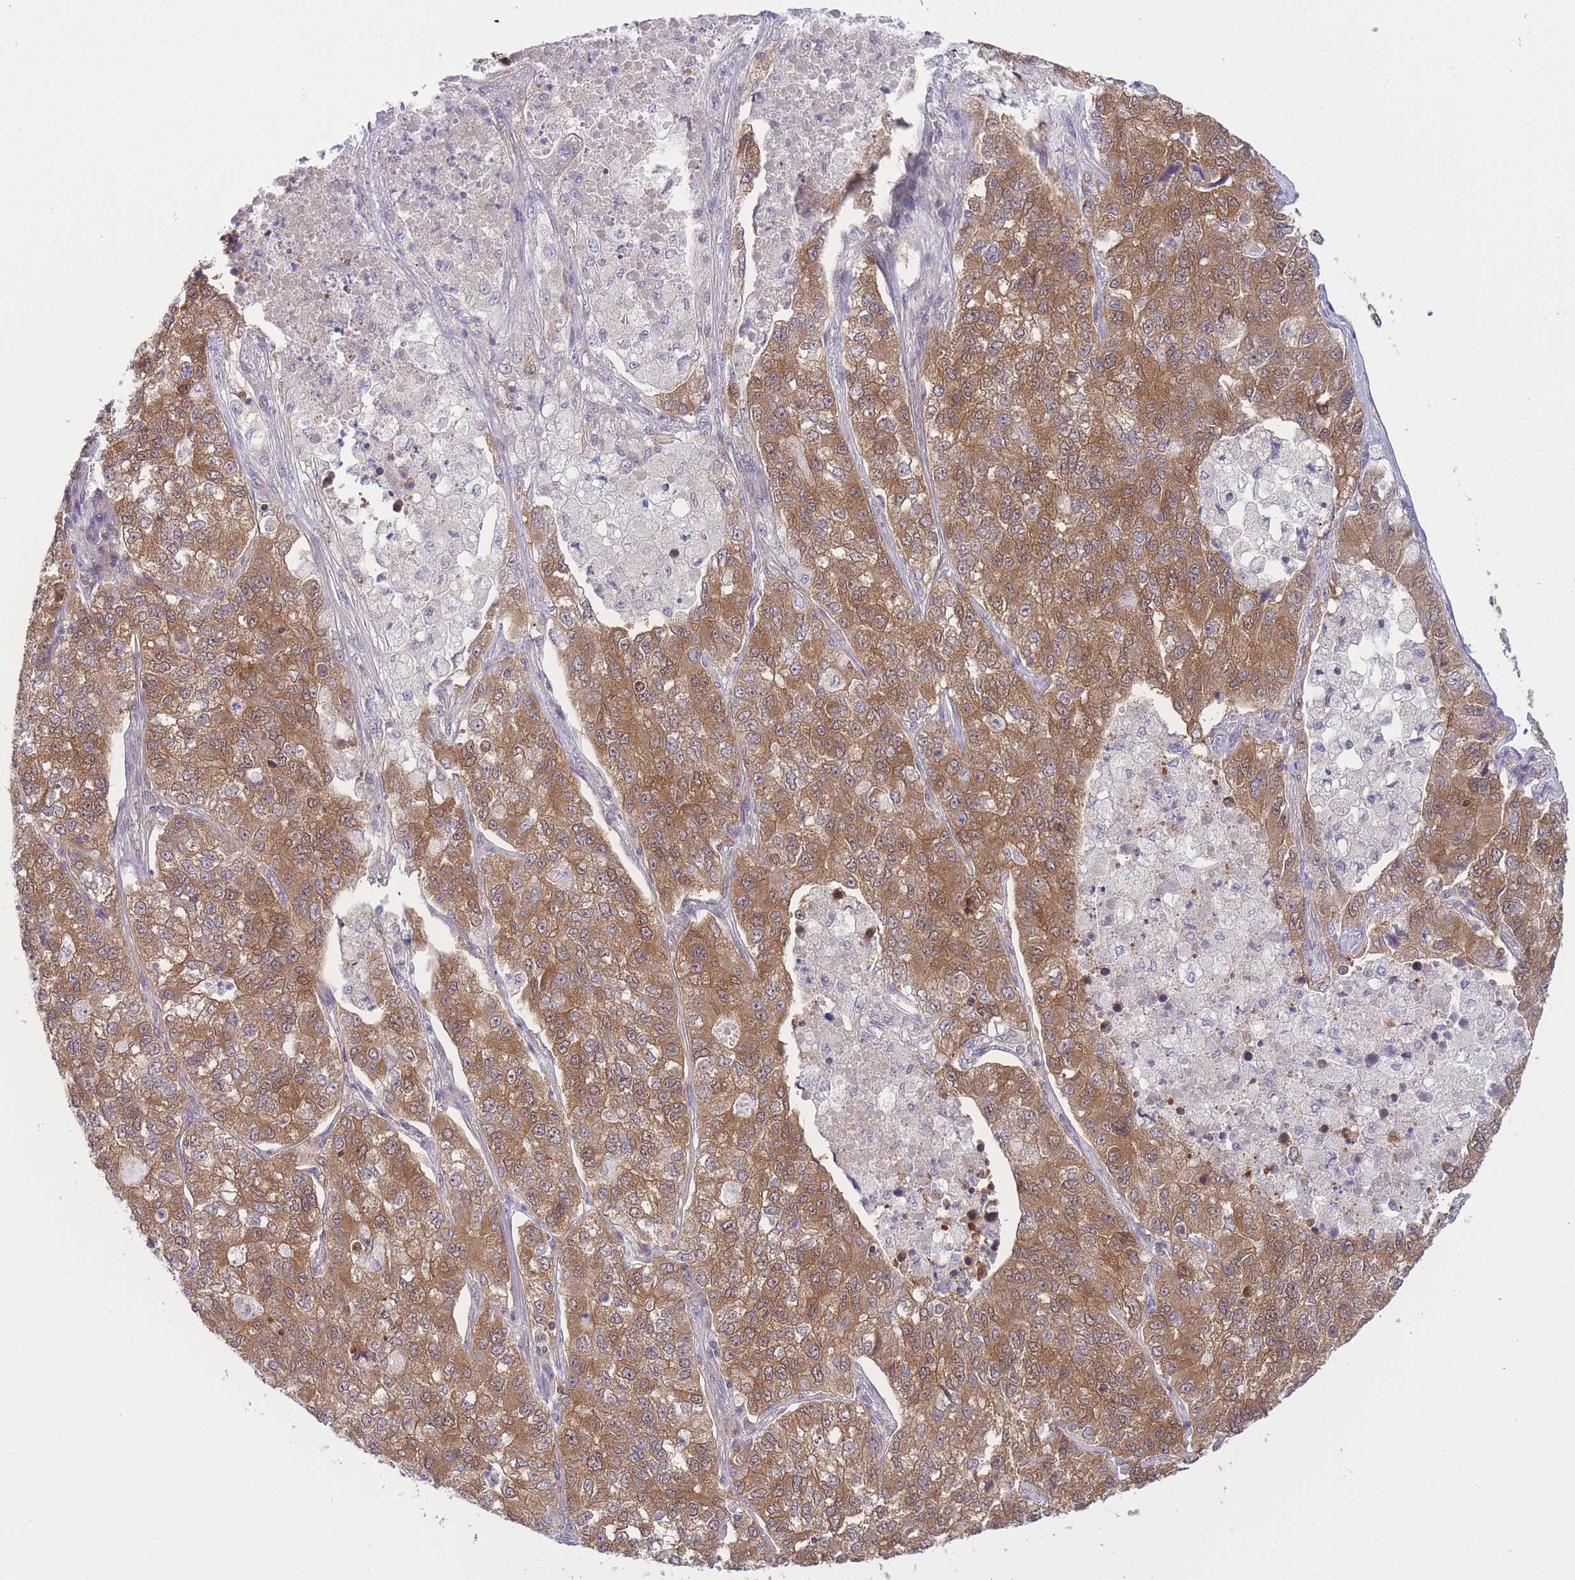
{"staining": {"intensity": "moderate", "quantity": ">75%", "location": "cytoplasmic/membranous"}, "tissue": "lung cancer", "cell_type": "Tumor cells", "image_type": "cancer", "snomed": [{"axis": "morphology", "description": "Adenocarcinoma, NOS"}, {"axis": "topography", "description": "Lung"}], "caption": "Lung cancer tissue shows moderate cytoplasmic/membranous positivity in approximately >75% of tumor cells", "gene": "PFDN6", "patient": {"sex": "male", "age": 49}}